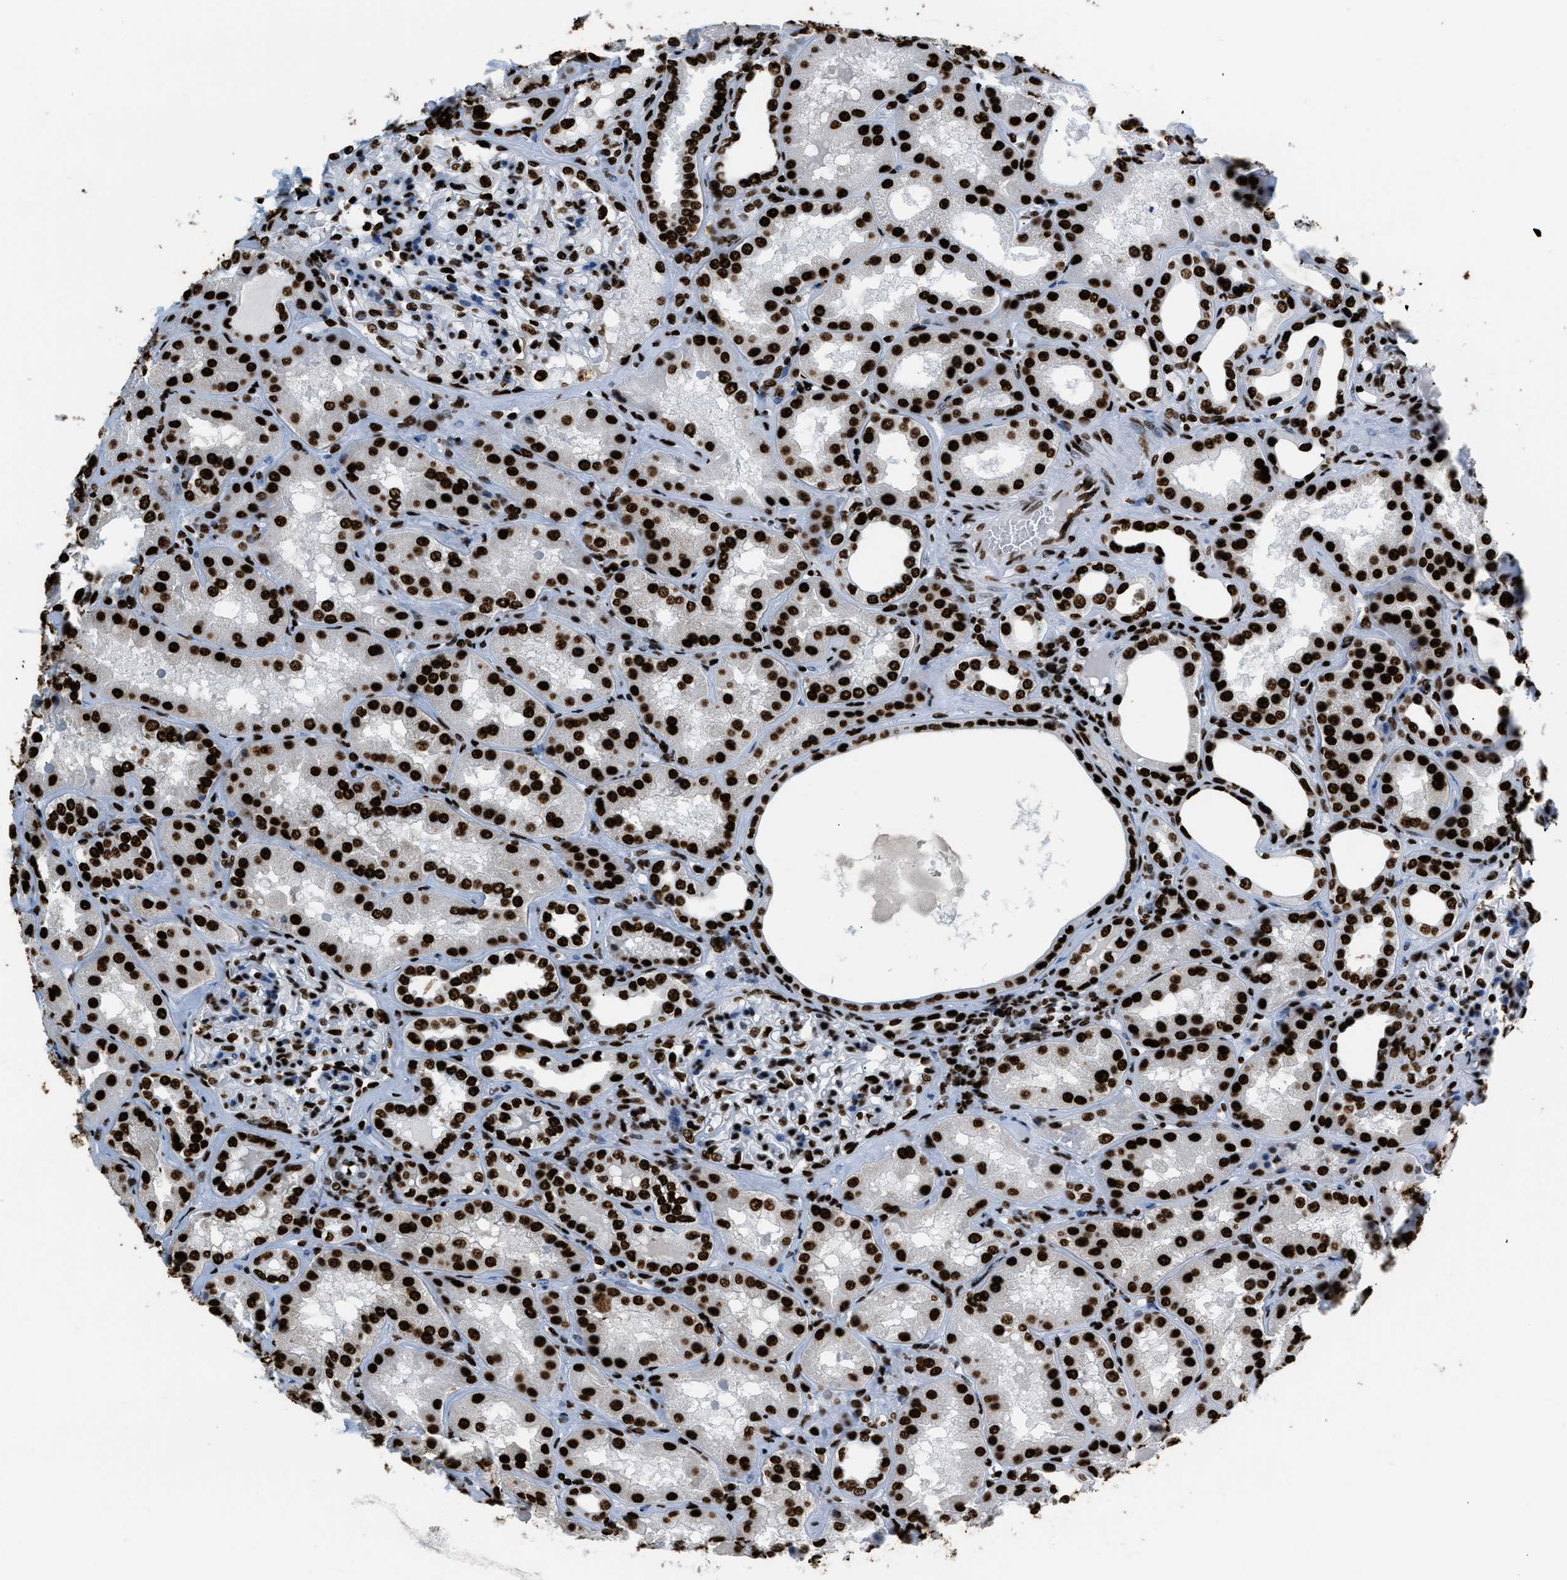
{"staining": {"intensity": "strong", "quantity": ">75%", "location": "nuclear"}, "tissue": "kidney", "cell_type": "Cells in glomeruli", "image_type": "normal", "snomed": [{"axis": "morphology", "description": "Normal tissue, NOS"}, {"axis": "topography", "description": "Kidney"}], "caption": "A brown stain highlights strong nuclear positivity of a protein in cells in glomeruli of benign human kidney.", "gene": "HNRNPM", "patient": {"sex": "female", "age": 56}}